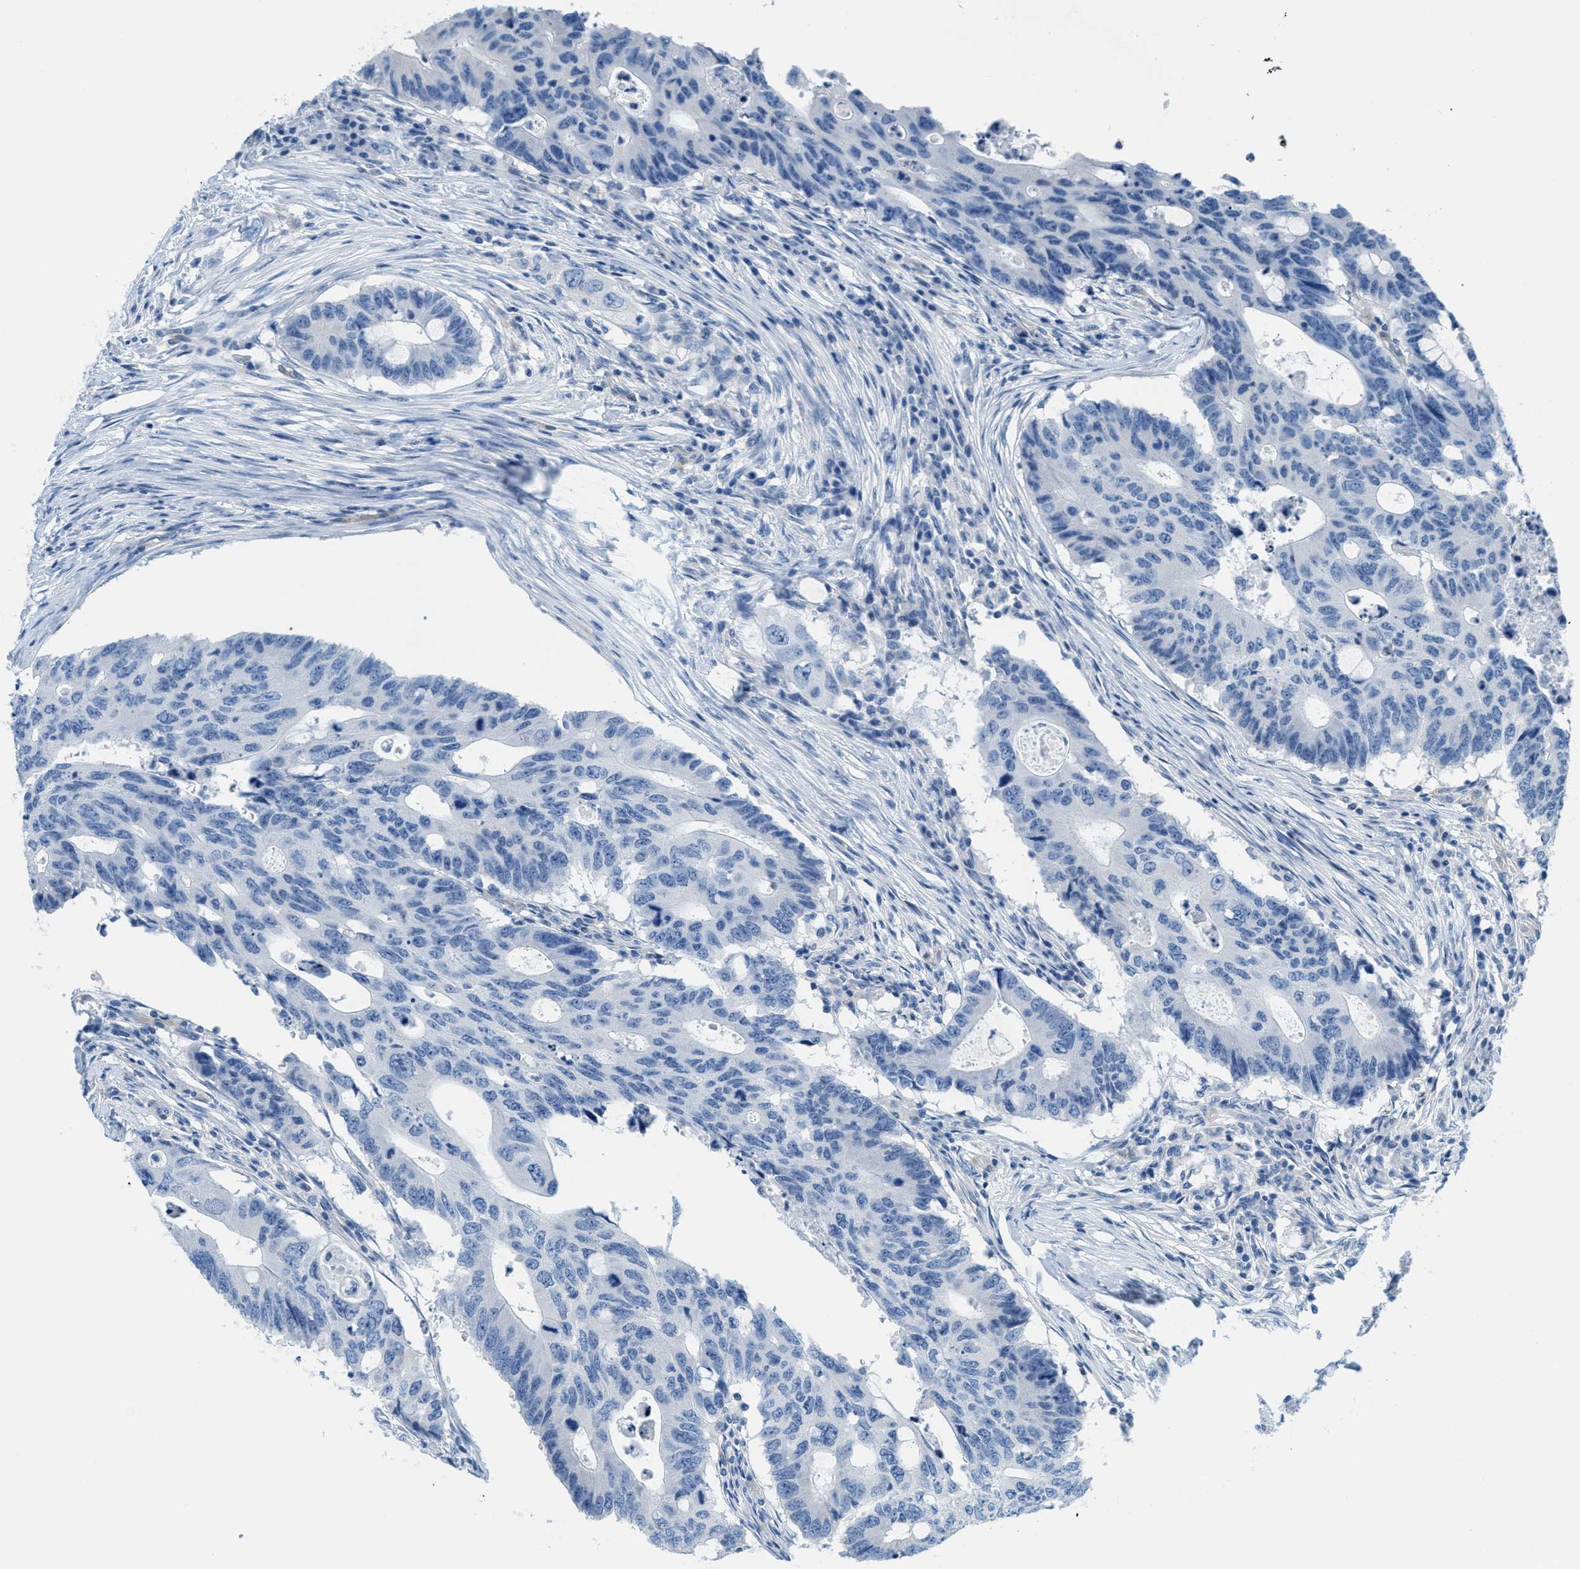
{"staining": {"intensity": "negative", "quantity": "none", "location": "none"}, "tissue": "colorectal cancer", "cell_type": "Tumor cells", "image_type": "cancer", "snomed": [{"axis": "morphology", "description": "Adenocarcinoma, NOS"}, {"axis": "topography", "description": "Colon"}], "caption": "This is a micrograph of immunohistochemistry staining of adenocarcinoma (colorectal), which shows no expression in tumor cells. (DAB immunohistochemistry with hematoxylin counter stain).", "gene": "MAPRE2", "patient": {"sex": "male", "age": 71}}